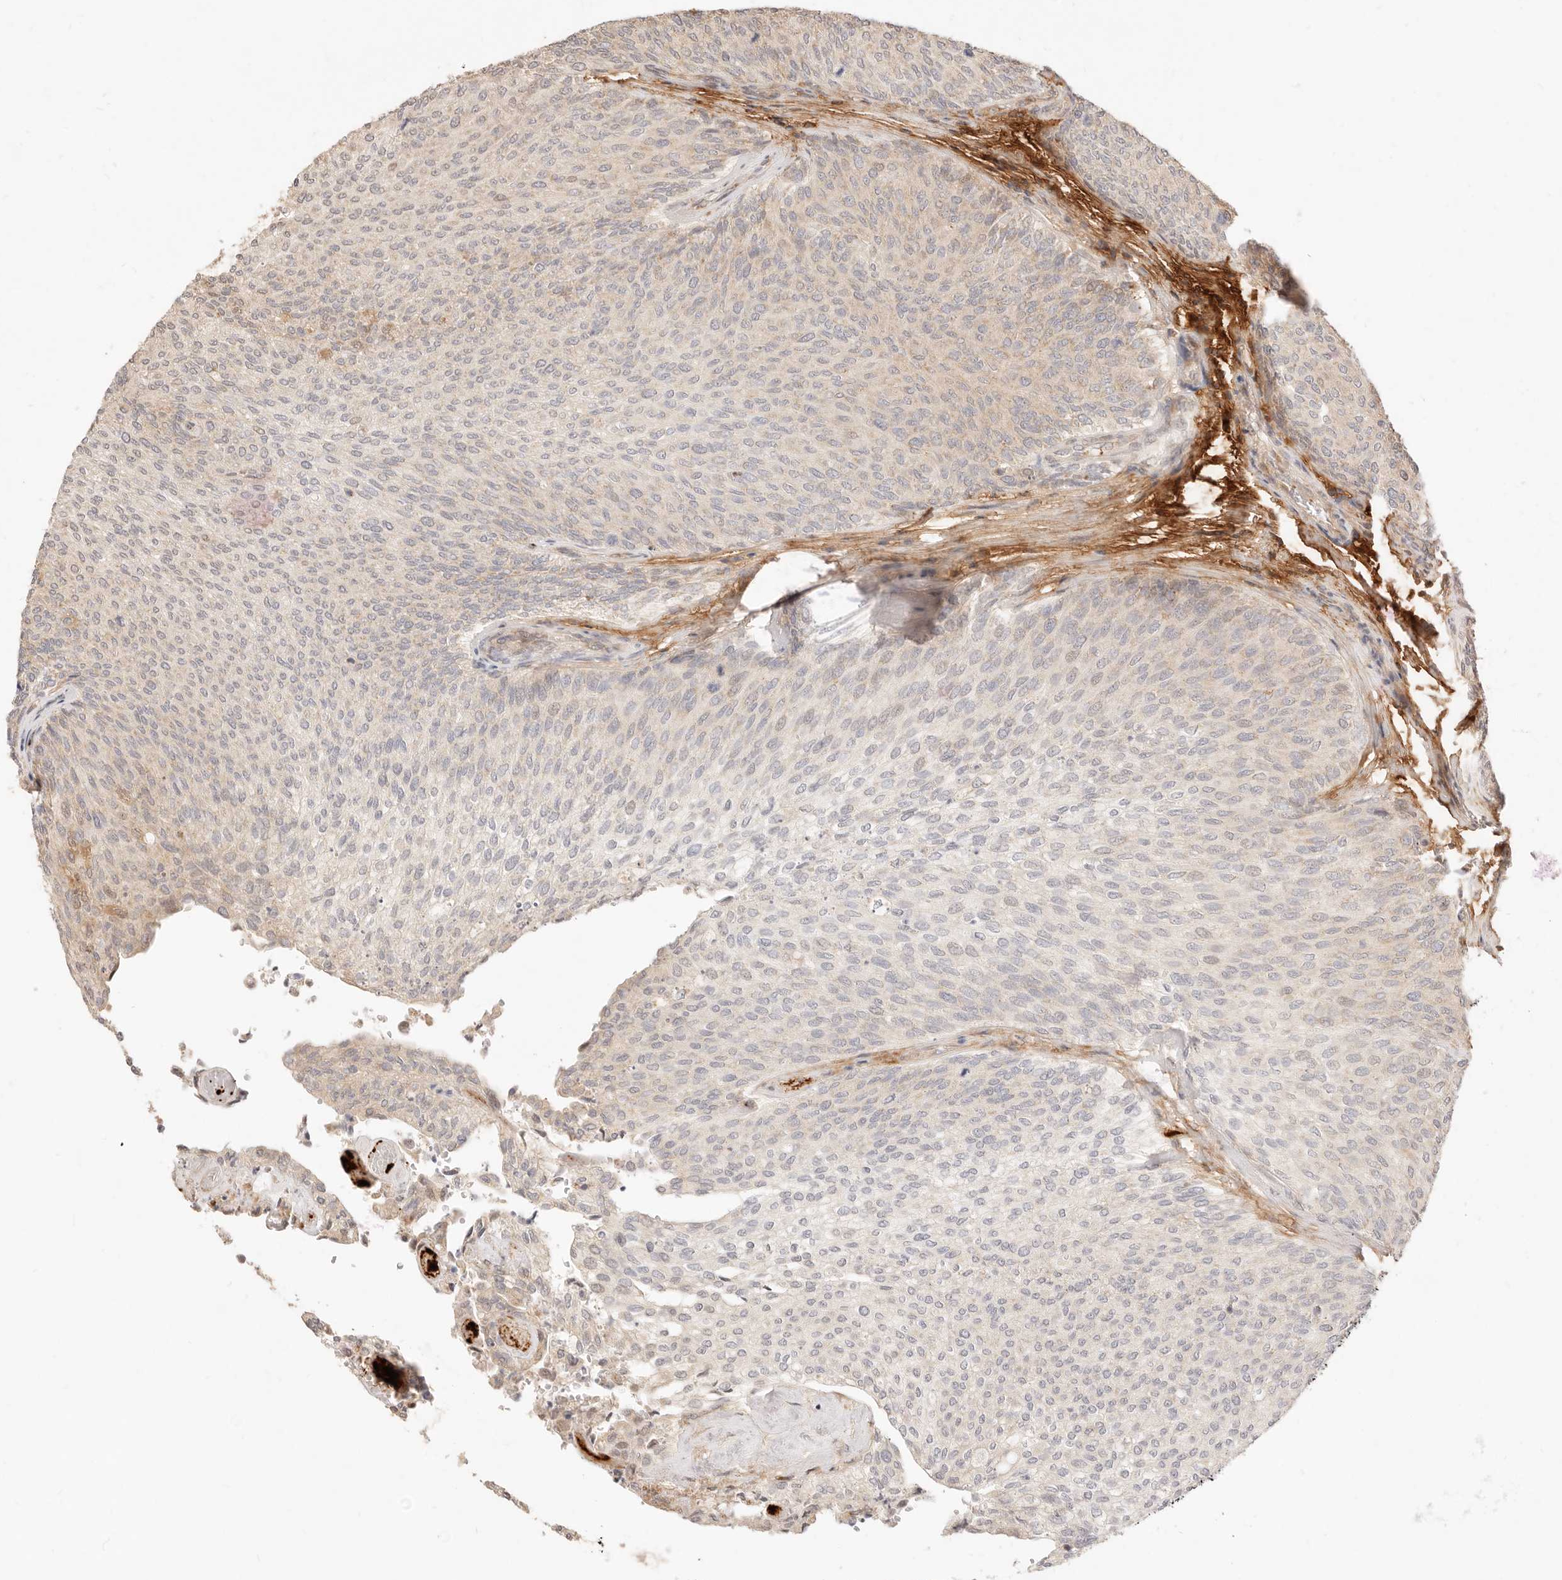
{"staining": {"intensity": "negative", "quantity": "none", "location": "none"}, "tissue": "urothelial cancer", "cell_type": "Tumor cells", "image_type": "cancer", "snomed": [{"axis": "morphology", "description": "Urothelial carcinoma, Low grade"}, {"axis": "topography", "description": "Urinary bladder"}], "caption": "Immunohistochemistry (IHC) of urothelial carcinoma (low-grade) displays no staining in tumor cells.", "gene": "UBXN10", "patient": {"sex": "female", "age": 79}}